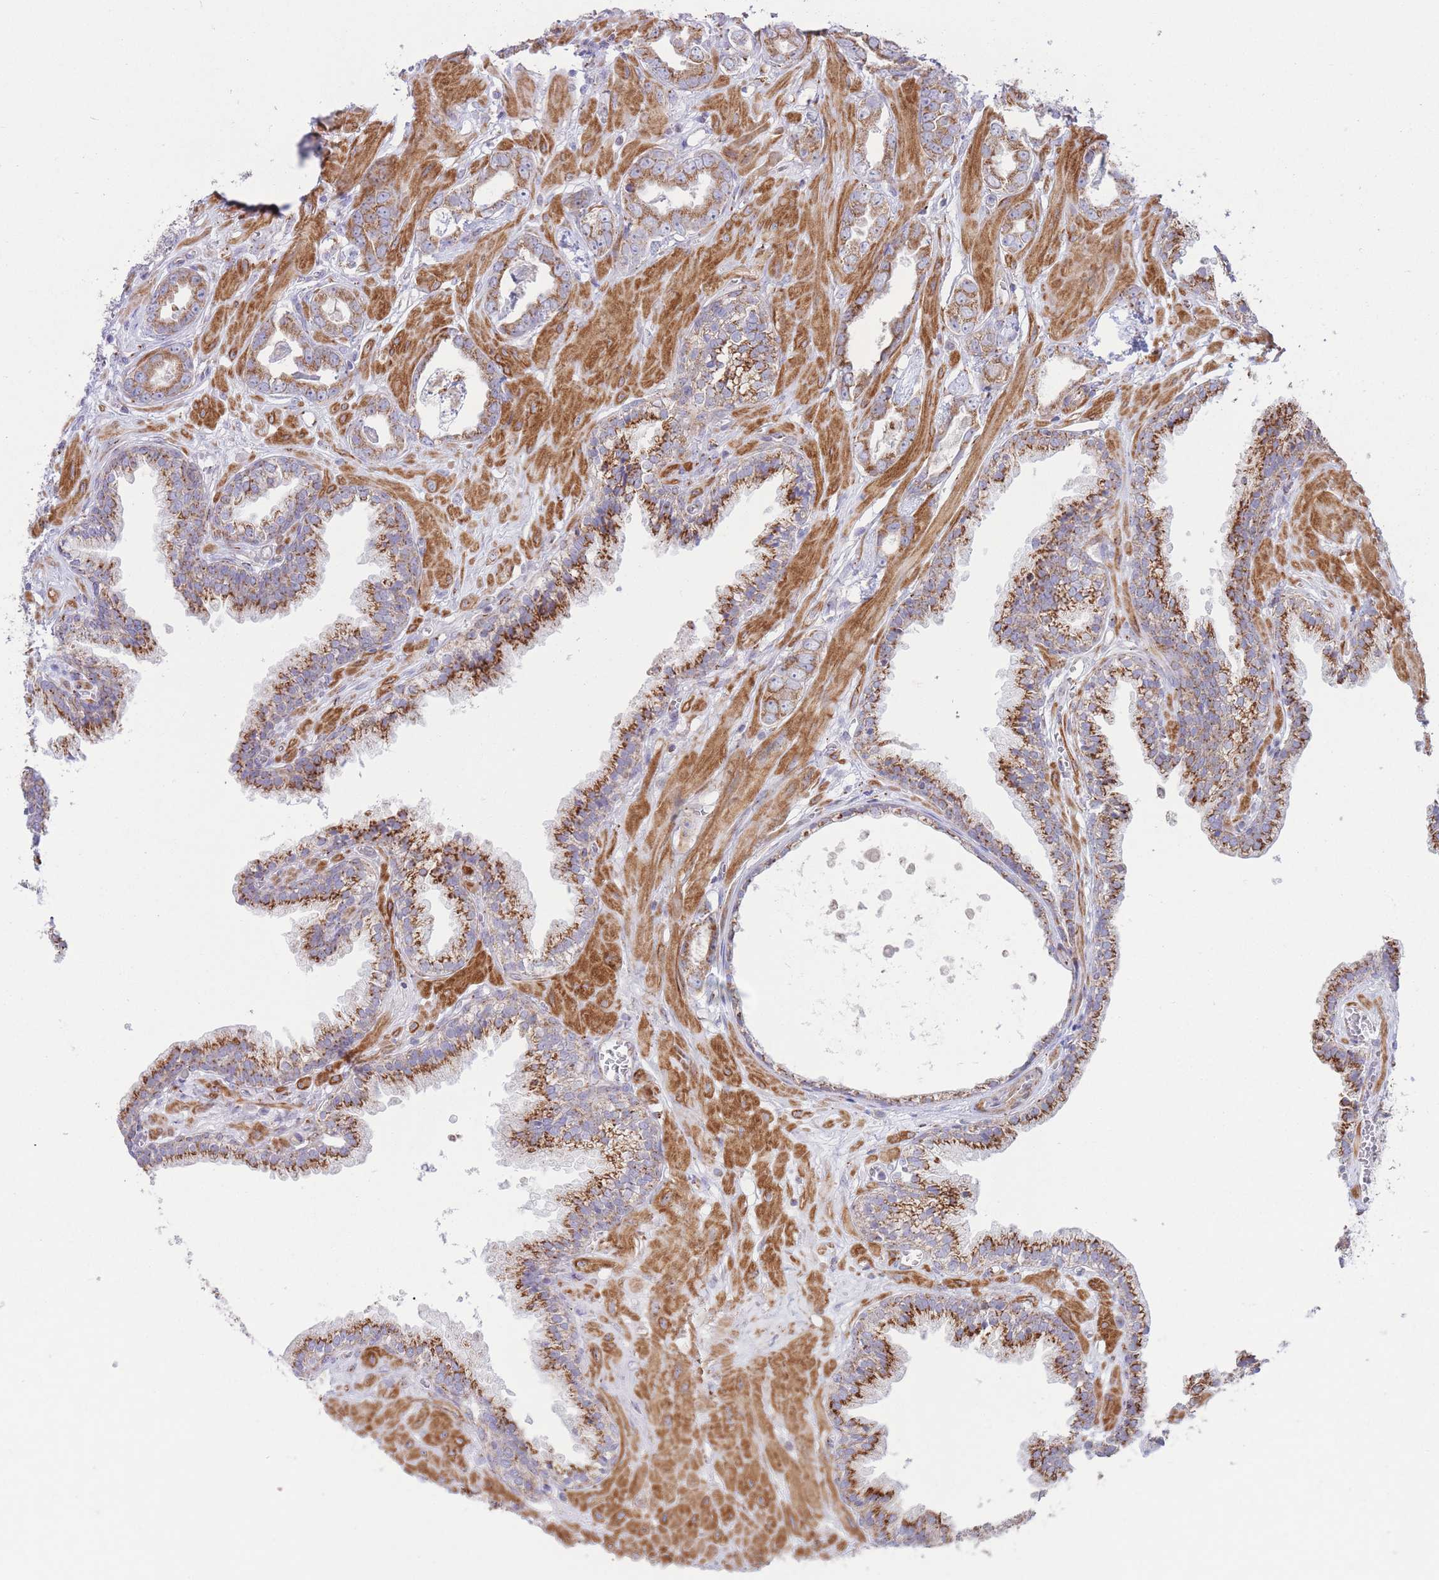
{"staining": {"intensity": "moderate", "quantity": ">75%", "location": "cytoplasmic/membranous"}, "tissue": "prostate cancer", "cell_type": "Tumor cells", "image_type": "cancer", "snomed": [{"axis": "morphology", "description": "Adenocarcinoma, Low grade"}, {"axis": "topography", "description": "Prostate"}], "caption": "IHC of human prostate cancer demonstrates medium levels of moderate cytoplasmic/membranous staining in approximately >75% of tumor cells. Immunohistochemistry (ihc) stains the protein in brown and the nuclei are stained blue.", "gene": "MPND", "patient": {"sex": "male", "age": 60}}